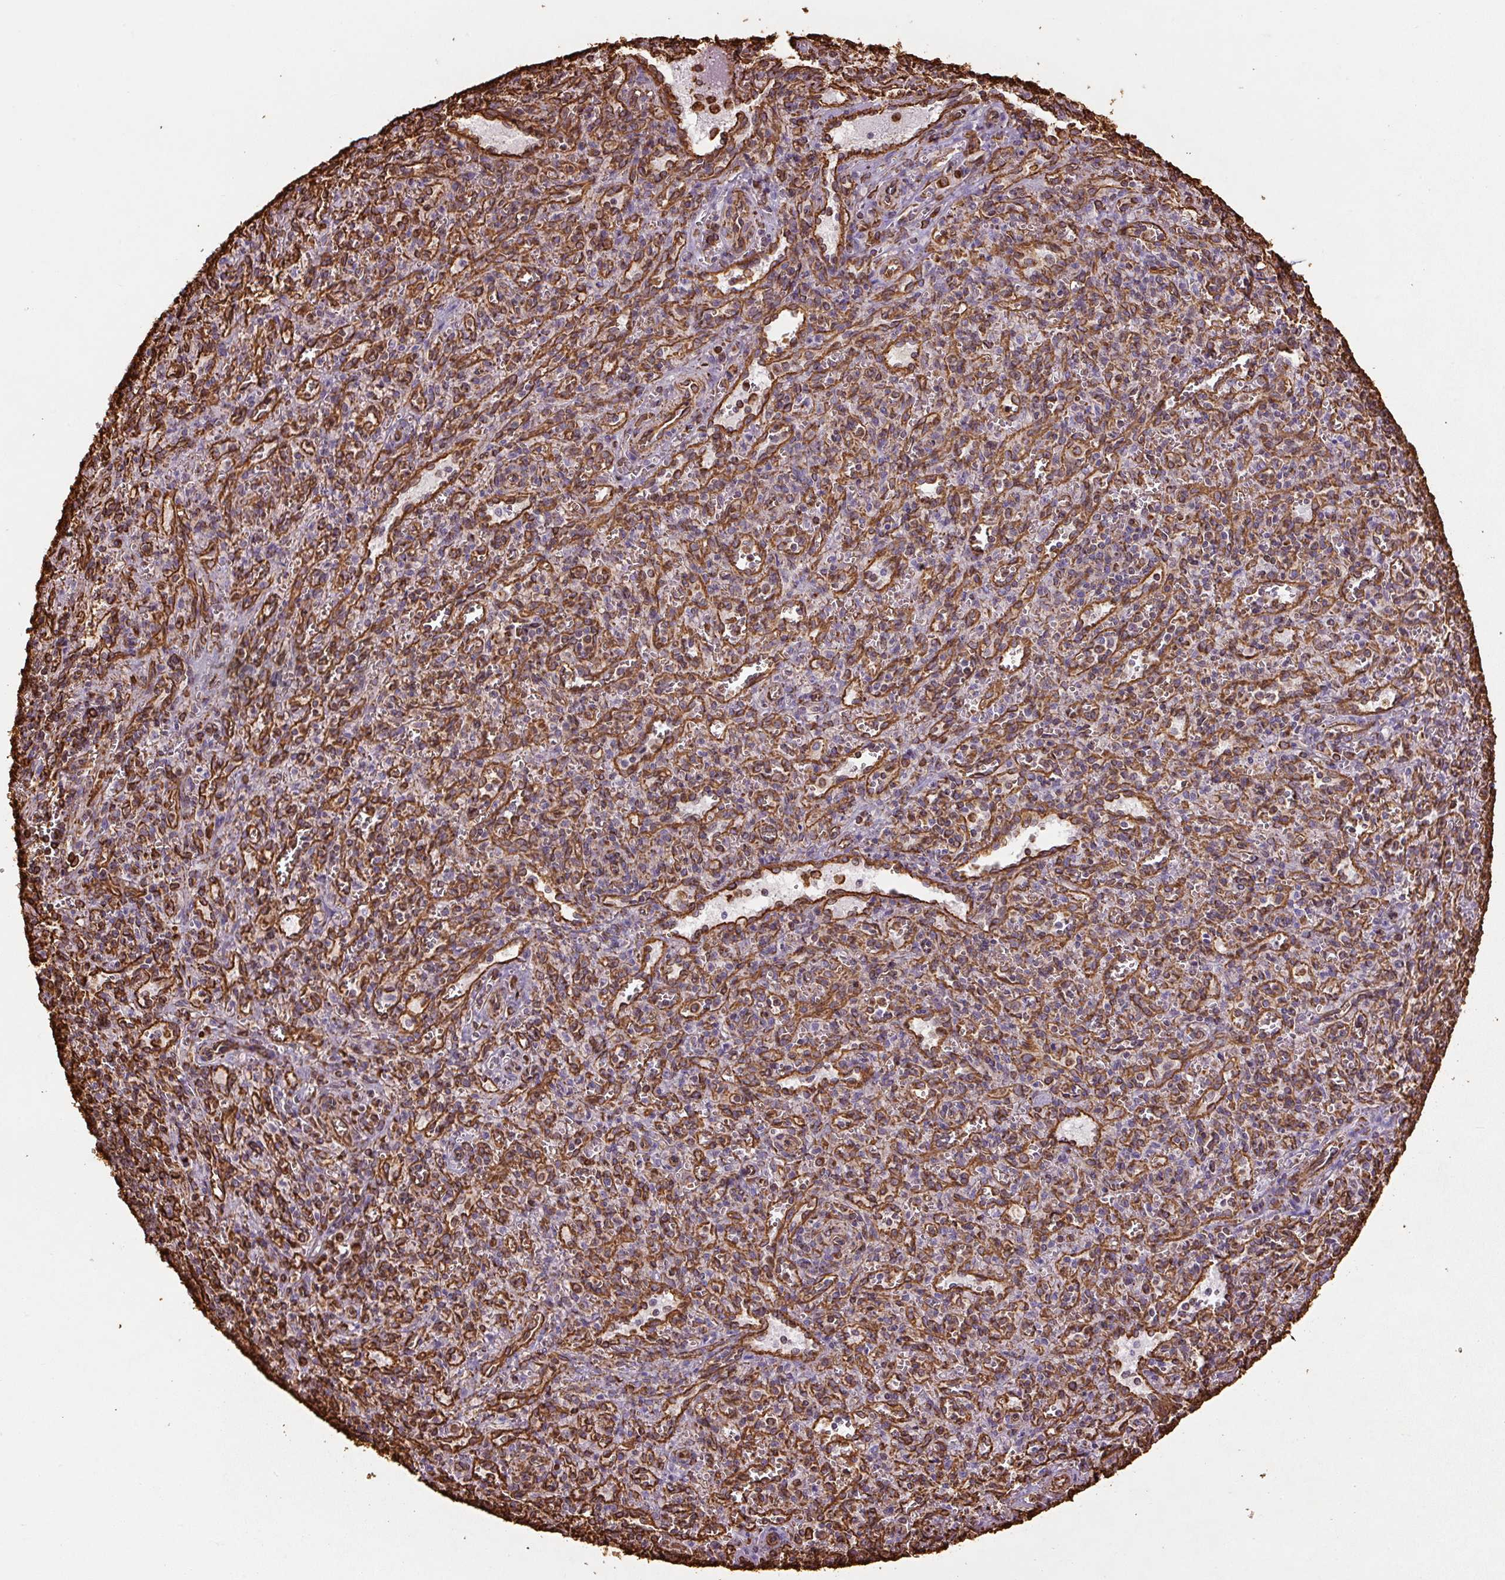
{"staining": {"intensity": "strong", "quantity": "25%-75%", "location": "cytoplasmic/membranous"}, "tissue": "spleen", "cell_type": "Cells in red pulp", "image_type": "normal", "snomed": [{"axis": "morphology", "description": "Normal tissue, NOS"}, {"axis": "topography", "description": "Spleen"}], "caption": "Normal spleen shows strong cytoplasmic/membranous staining in about 25%-75% of cells in red pulp, visualized by immunohistochemistry. The staining was performed using DAB (3,3'-diaminobenzidine) to visualize the protein expression in brown, while the nuclei were stained in blue with hematoxylin (Magnification: 20x).", "gene": "VIM", "patient": {"sex": "female", "age": 26}}